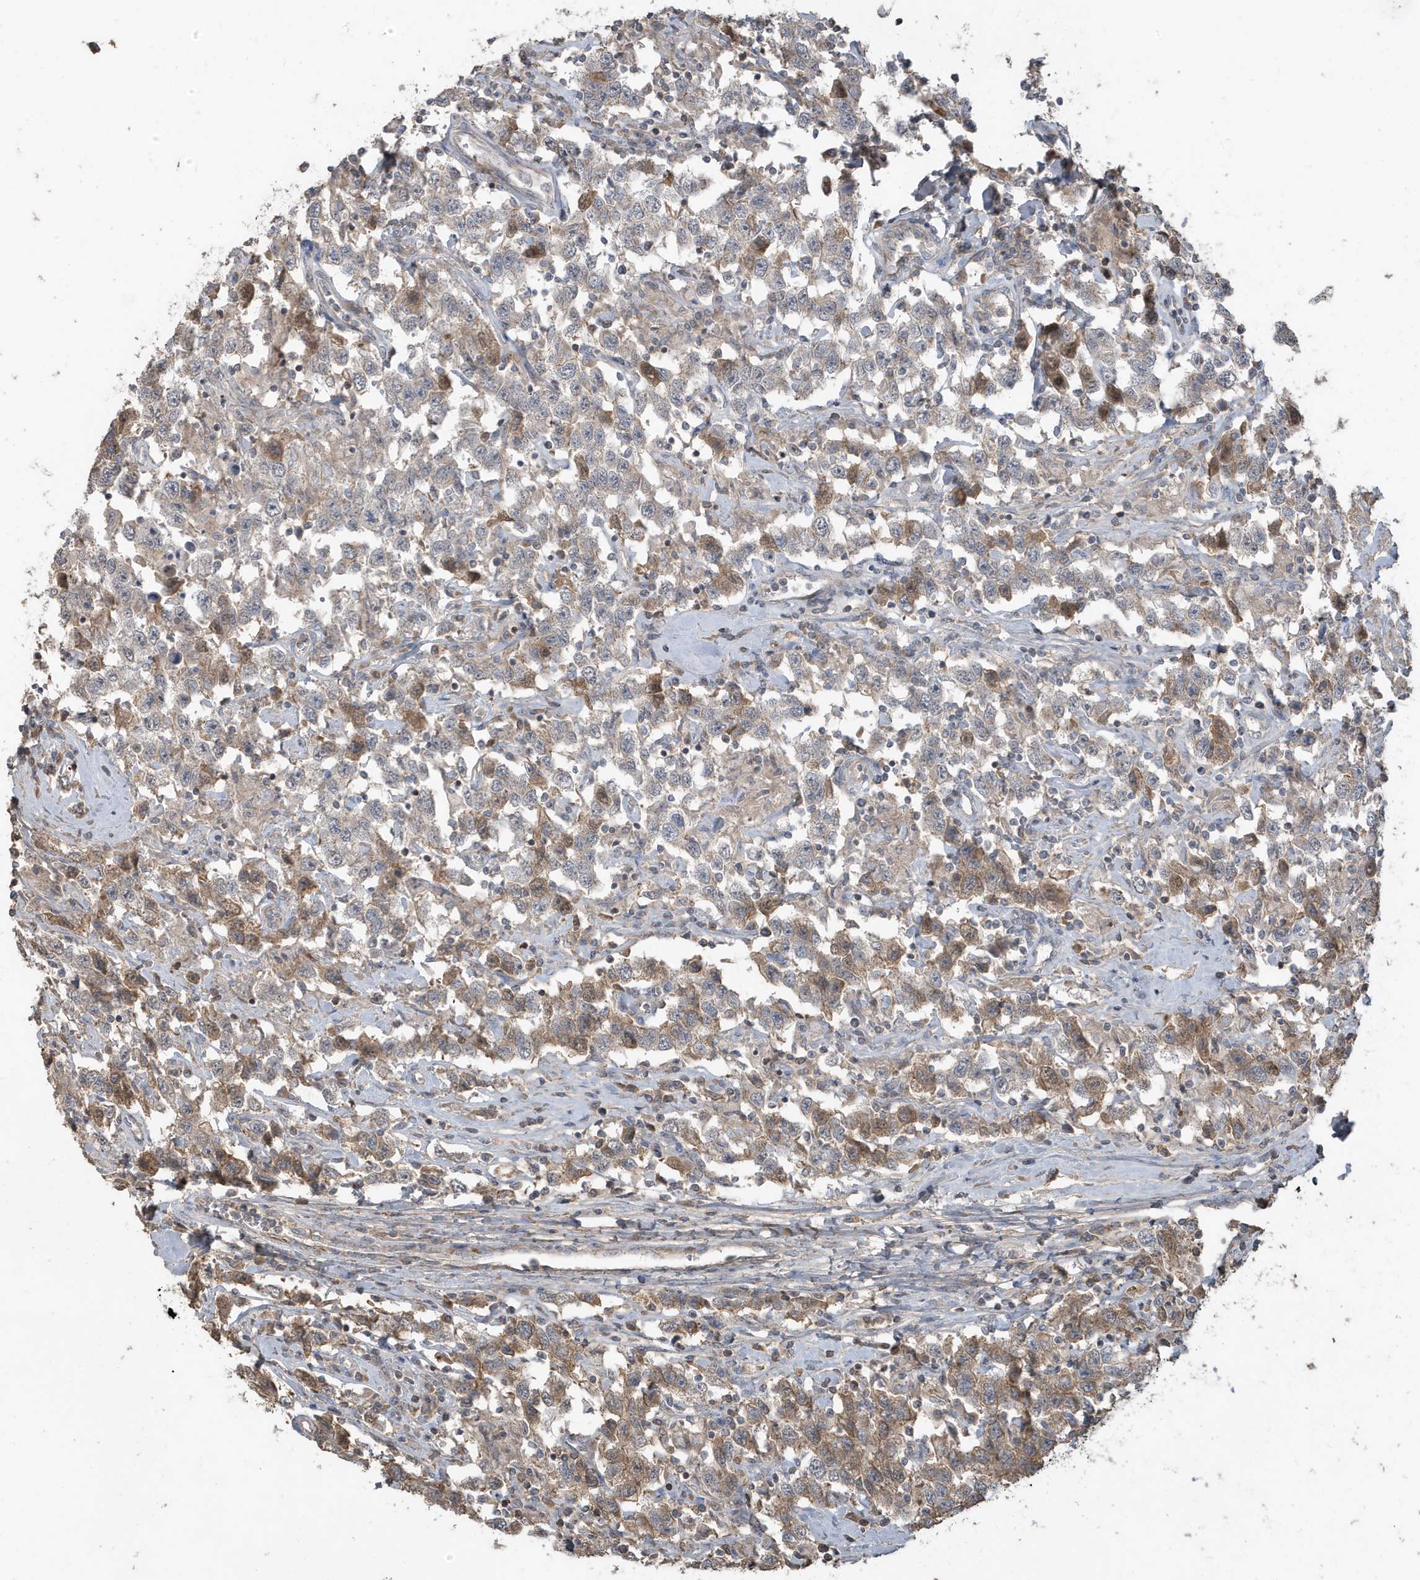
{"staining": {"intensity": "weak", "quantity": "25%-75%", "location": "cytoplasmic/membranous"}, "tissue": "testis cancer", "cell_type": "Tumor cells", "image_type": "cancer", "snomed": [{"axis": "morphology", "description": "Seminoma, NOS"}, {"axis": "topography", "description": "Testis"}], "caption": "A micrograph showing weak cytoplasmic/membranous staining in about 25%-75% of tumor cells in testis cancer, as visualized by brown immunohistochemical staining.", "gene": "PRRT3", "patient": {"sex": "male", "age": 41}}